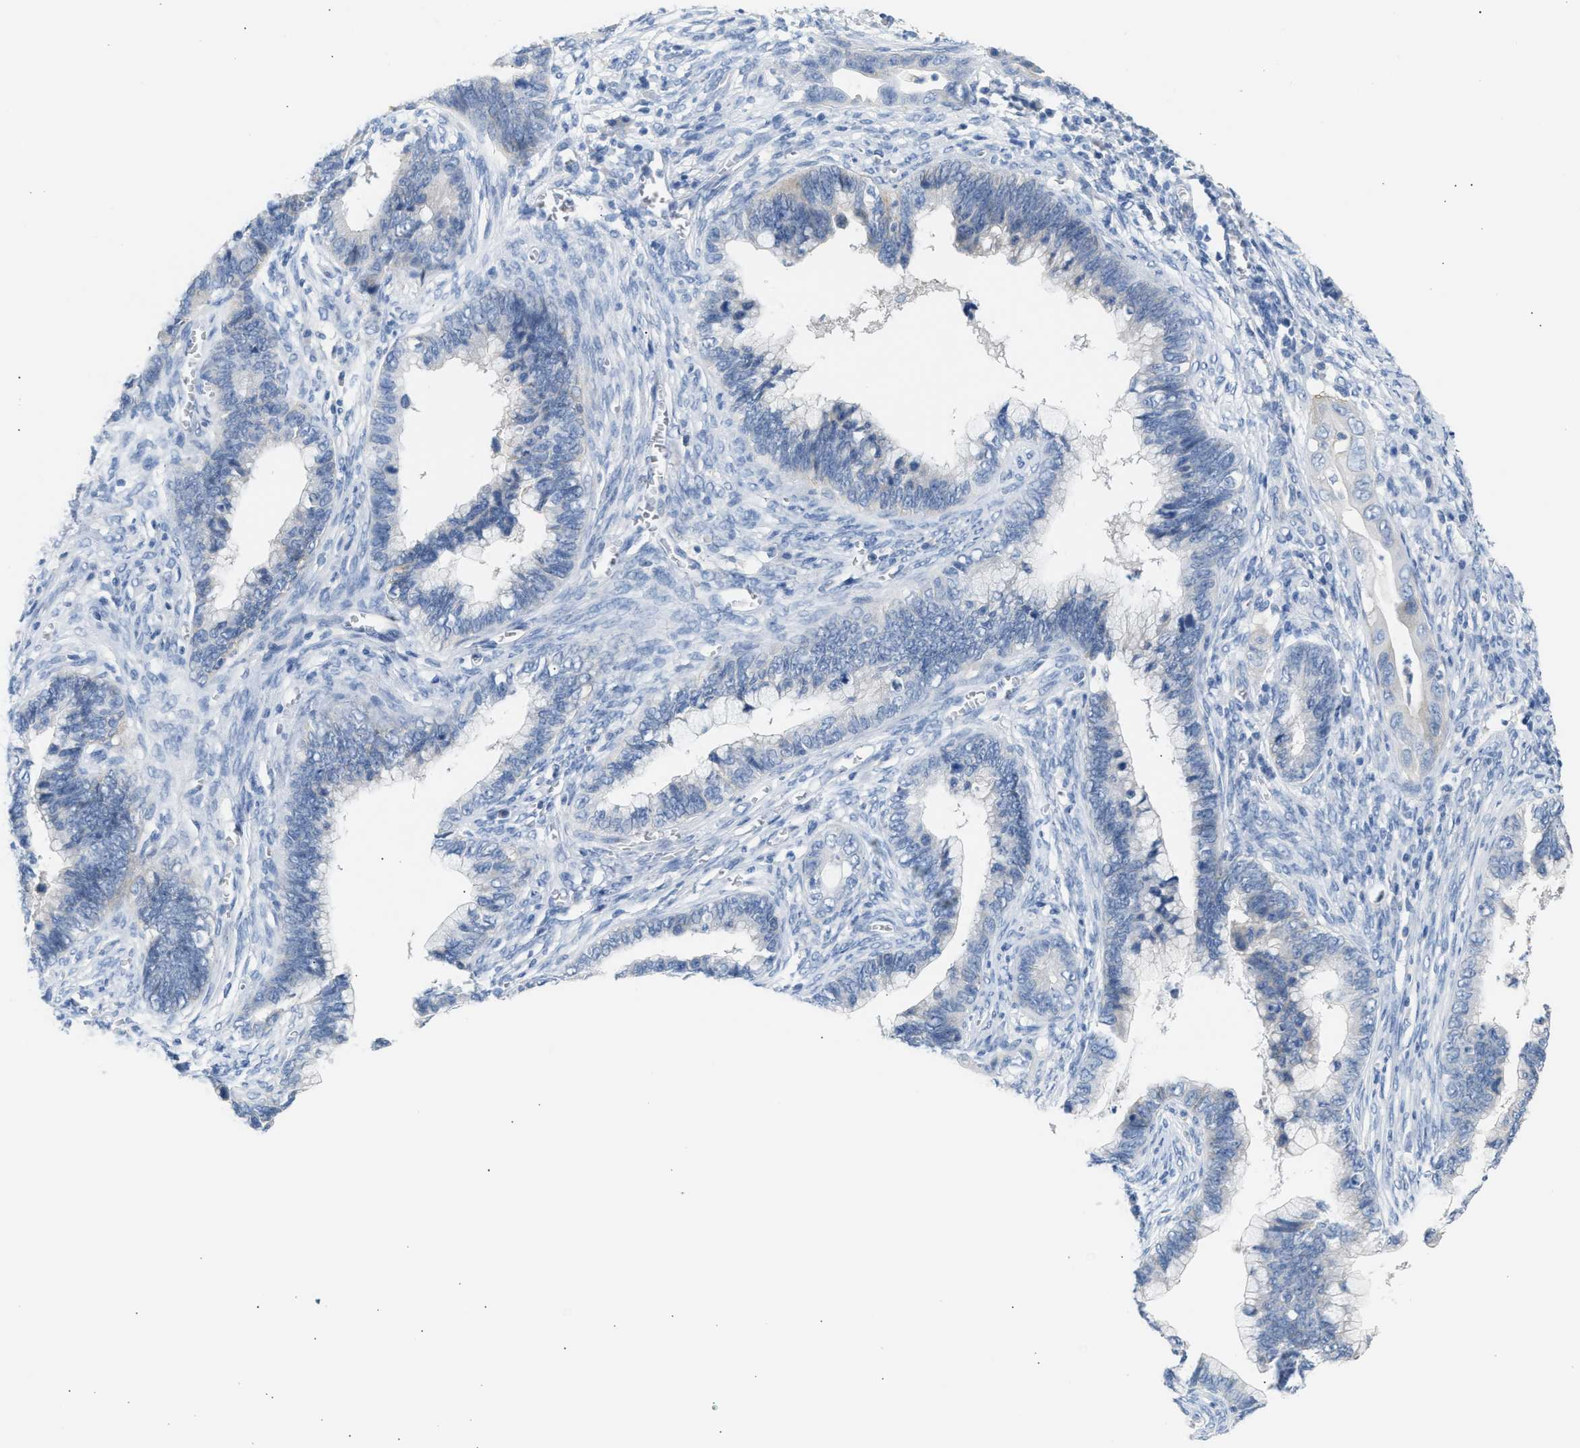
{"staining": {"intensity": "negative", "quantity": "none", "location": "none"}, "tissue": "cervical cancer", "cell_type": "Tumor cells", "image_type": "cancer", "snomed": [{"axis": "morphology", "description": "Adenocarcinoma, NOS"}, {"axis": "topography", "description": "Cervix"}], "caption": "High power microscopy image of an immunohistochemistry (IHC) photomicrograph of cervical cancer (adenocarcinoma), revealing no significant staining in tumor cells.", "gene": "ERBB2", "patient": {"sex": "female", "age": 44}}